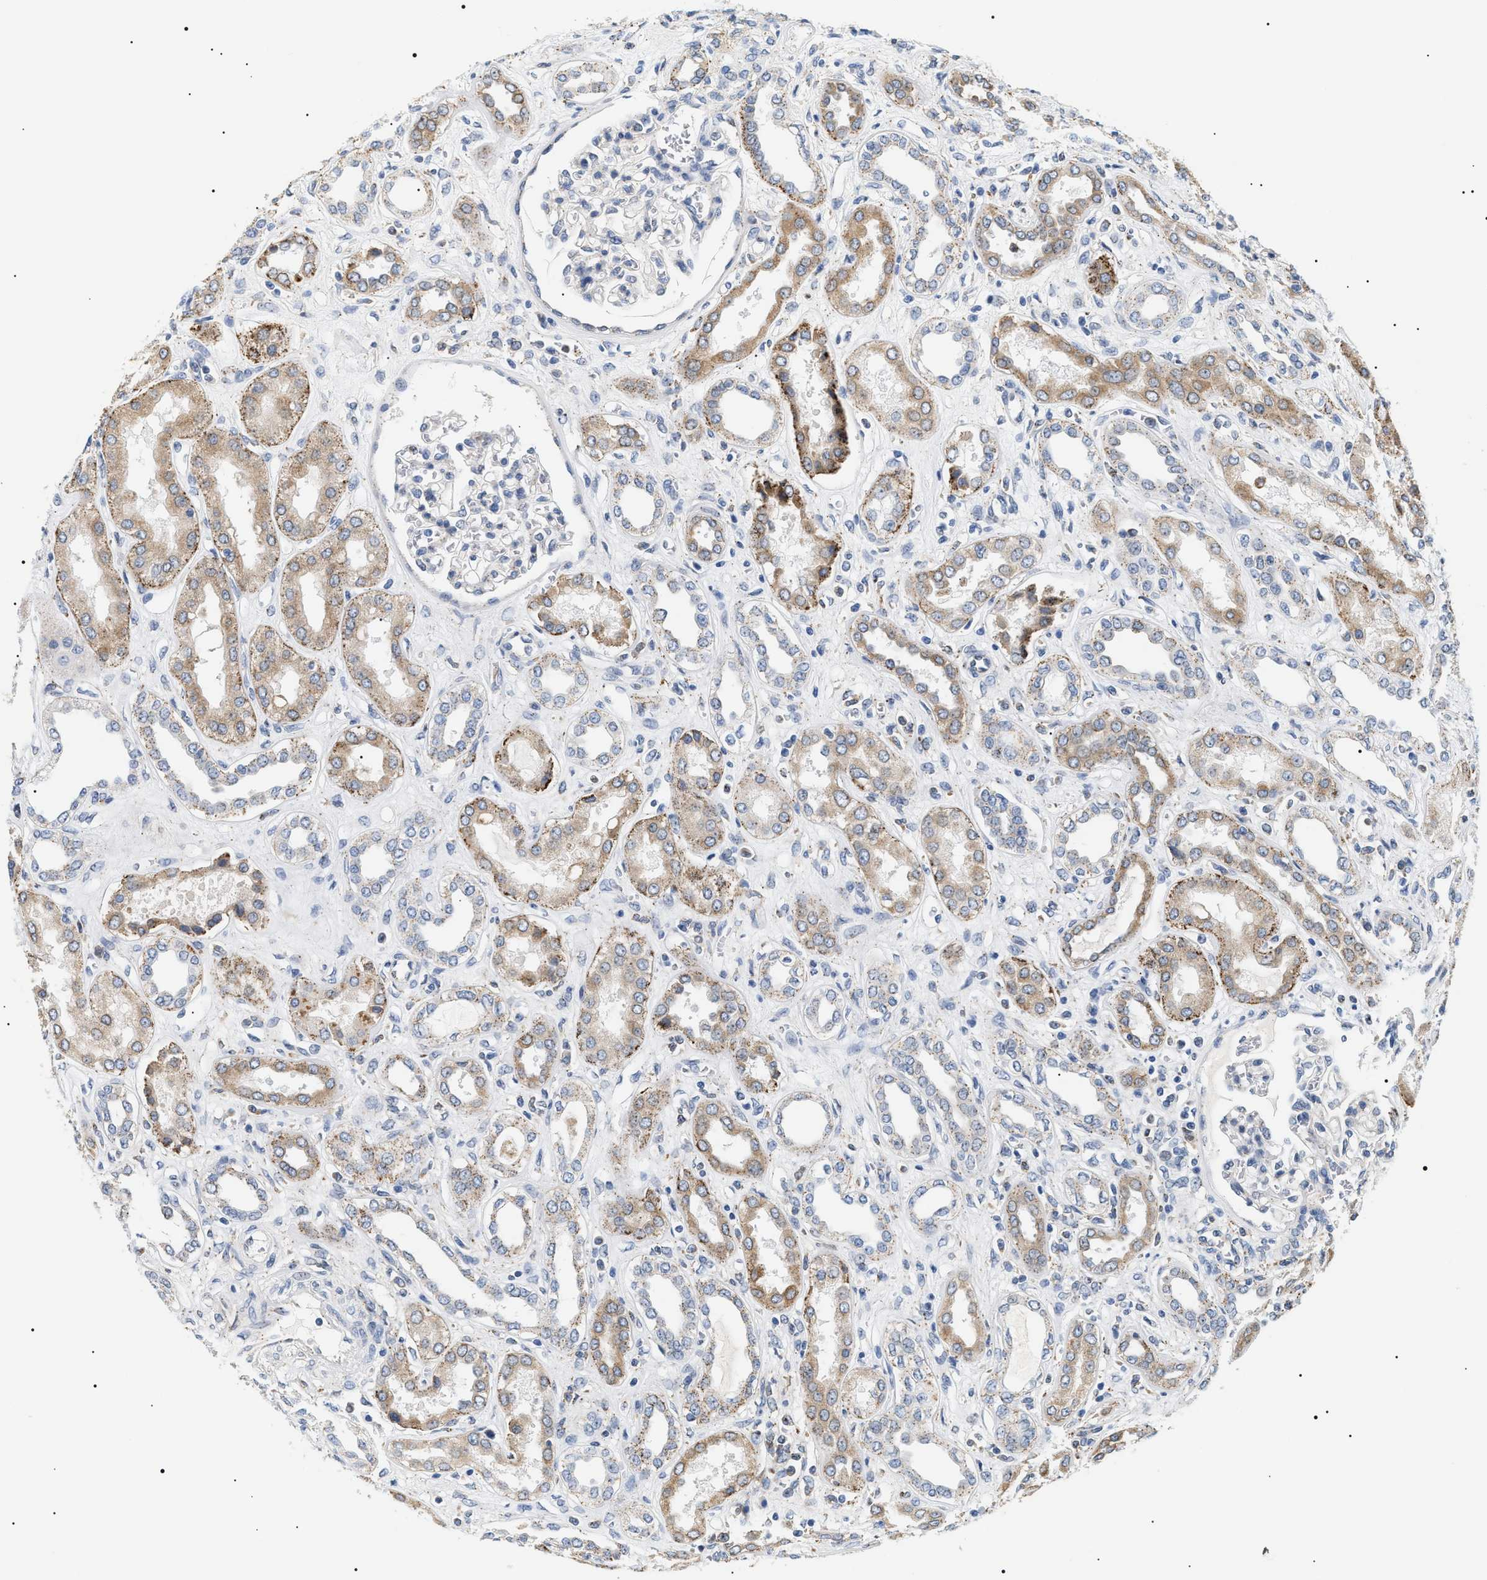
{"staining": {"intensity": "negative", "quantity": "none", "location": "none"}, "tissue": "kidney", "cell_type": "Cells in glomeruli", "image_type": "normal", "snomed": [{"axis": "morphology", "description": "Normal tissue, NOS"}, {"axis": "topography", "description": "Kidney"}], "caption": "The photomicrograph exhibits no staining of cells in glomeruli in unremarkable kidney. (DAB immunohistochemistry (IHC) with hematoxylin counter stain).", "gene": "HSD17B11", "patient": {"sex": "male", "age": 59}}